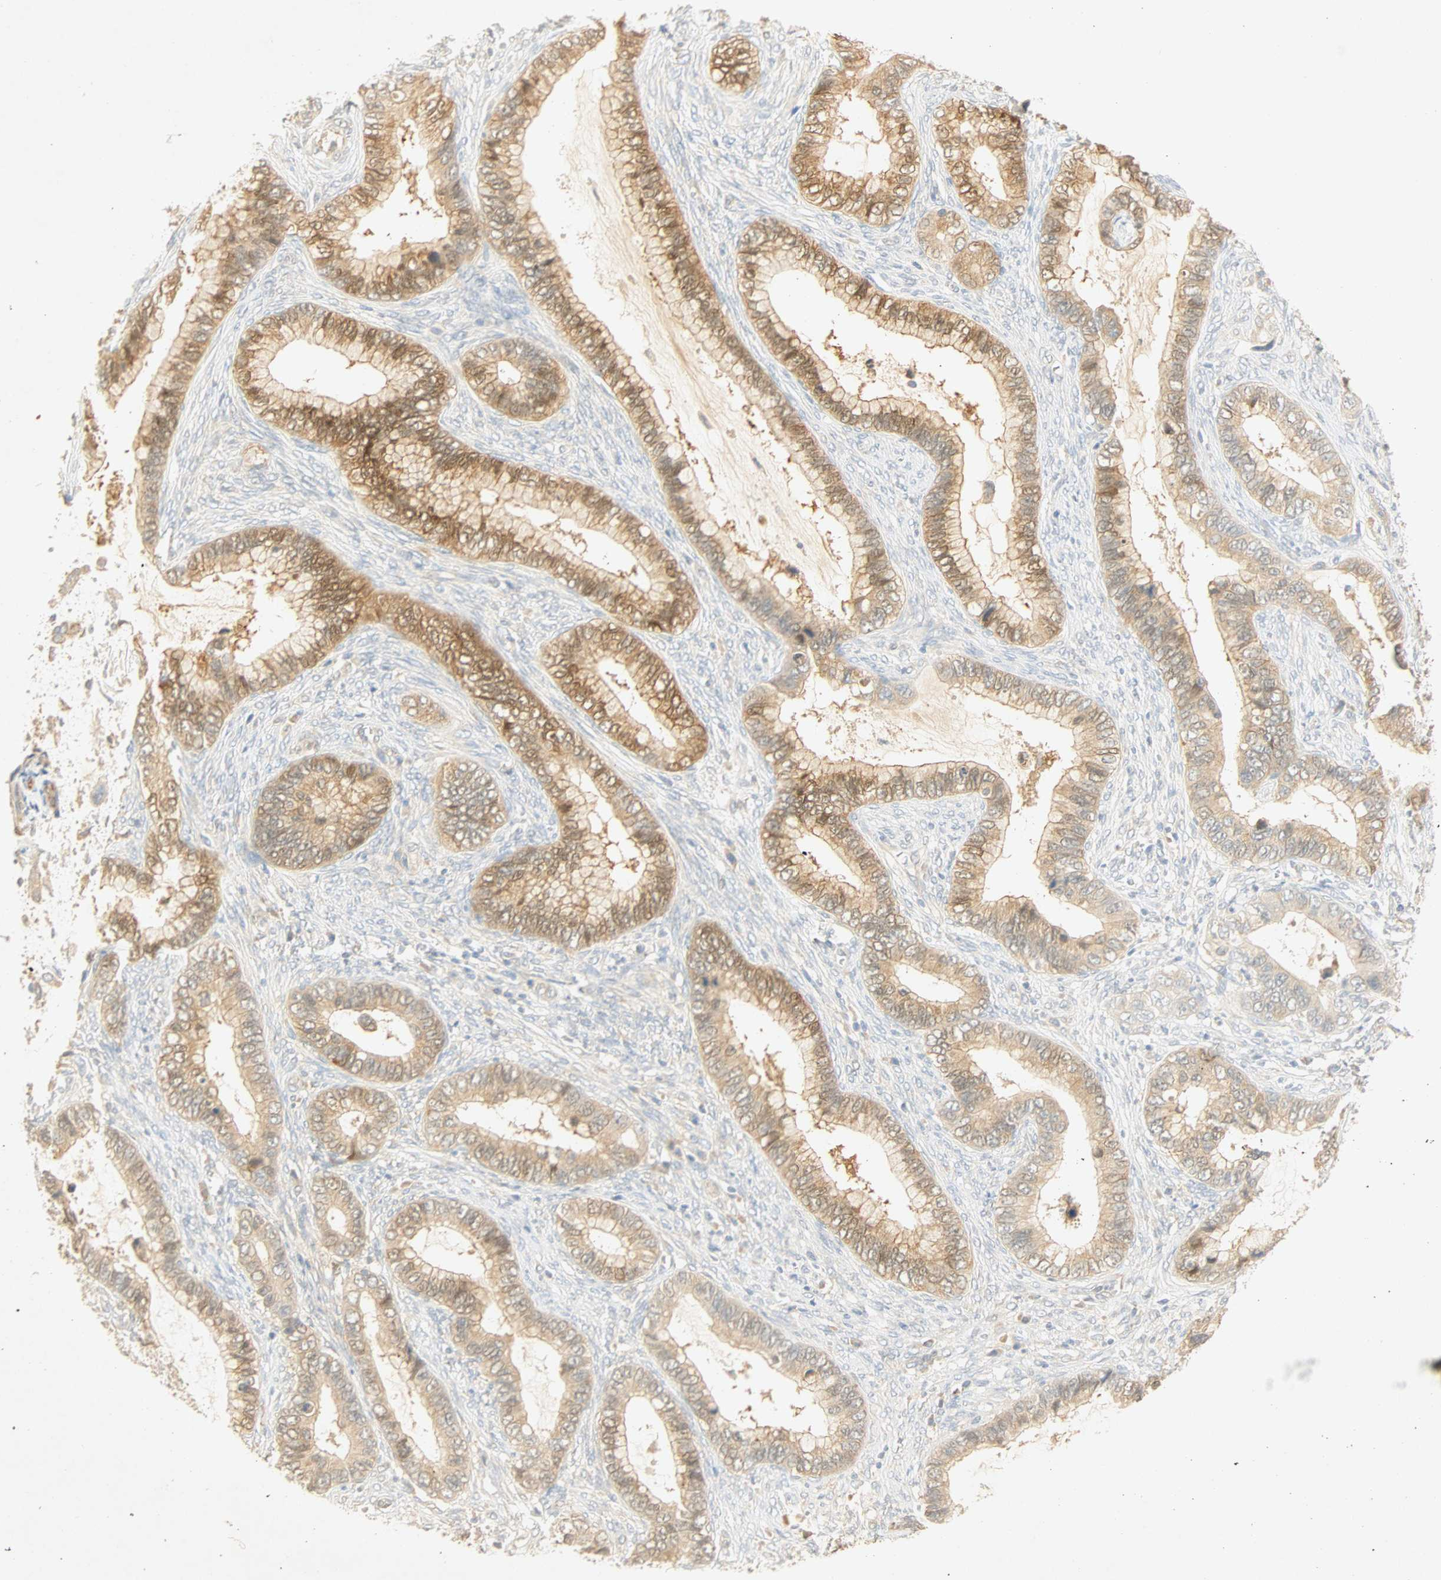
{"staining": {"intensity": "moderate", "quantity": "25%-75%", "location": "cytoplasmic/membranous"}, "tissue": "cervical cancer", "cell_type": "Tumor cells", "image_type": "cancer", "snomed": [{"axis": "morphology", "description": "Adenocarcinoma, NOS"}, {"axis": "topography", "description": "Cervix"}], "caption": "Human cervical cancer stained with a brown dye reveals moderate cytoplasmic/membranous positive staining in about 25%-75% of tumor cells.", "gene": "SELENBP1", "patient": {"sex": "female", "age": 44}}